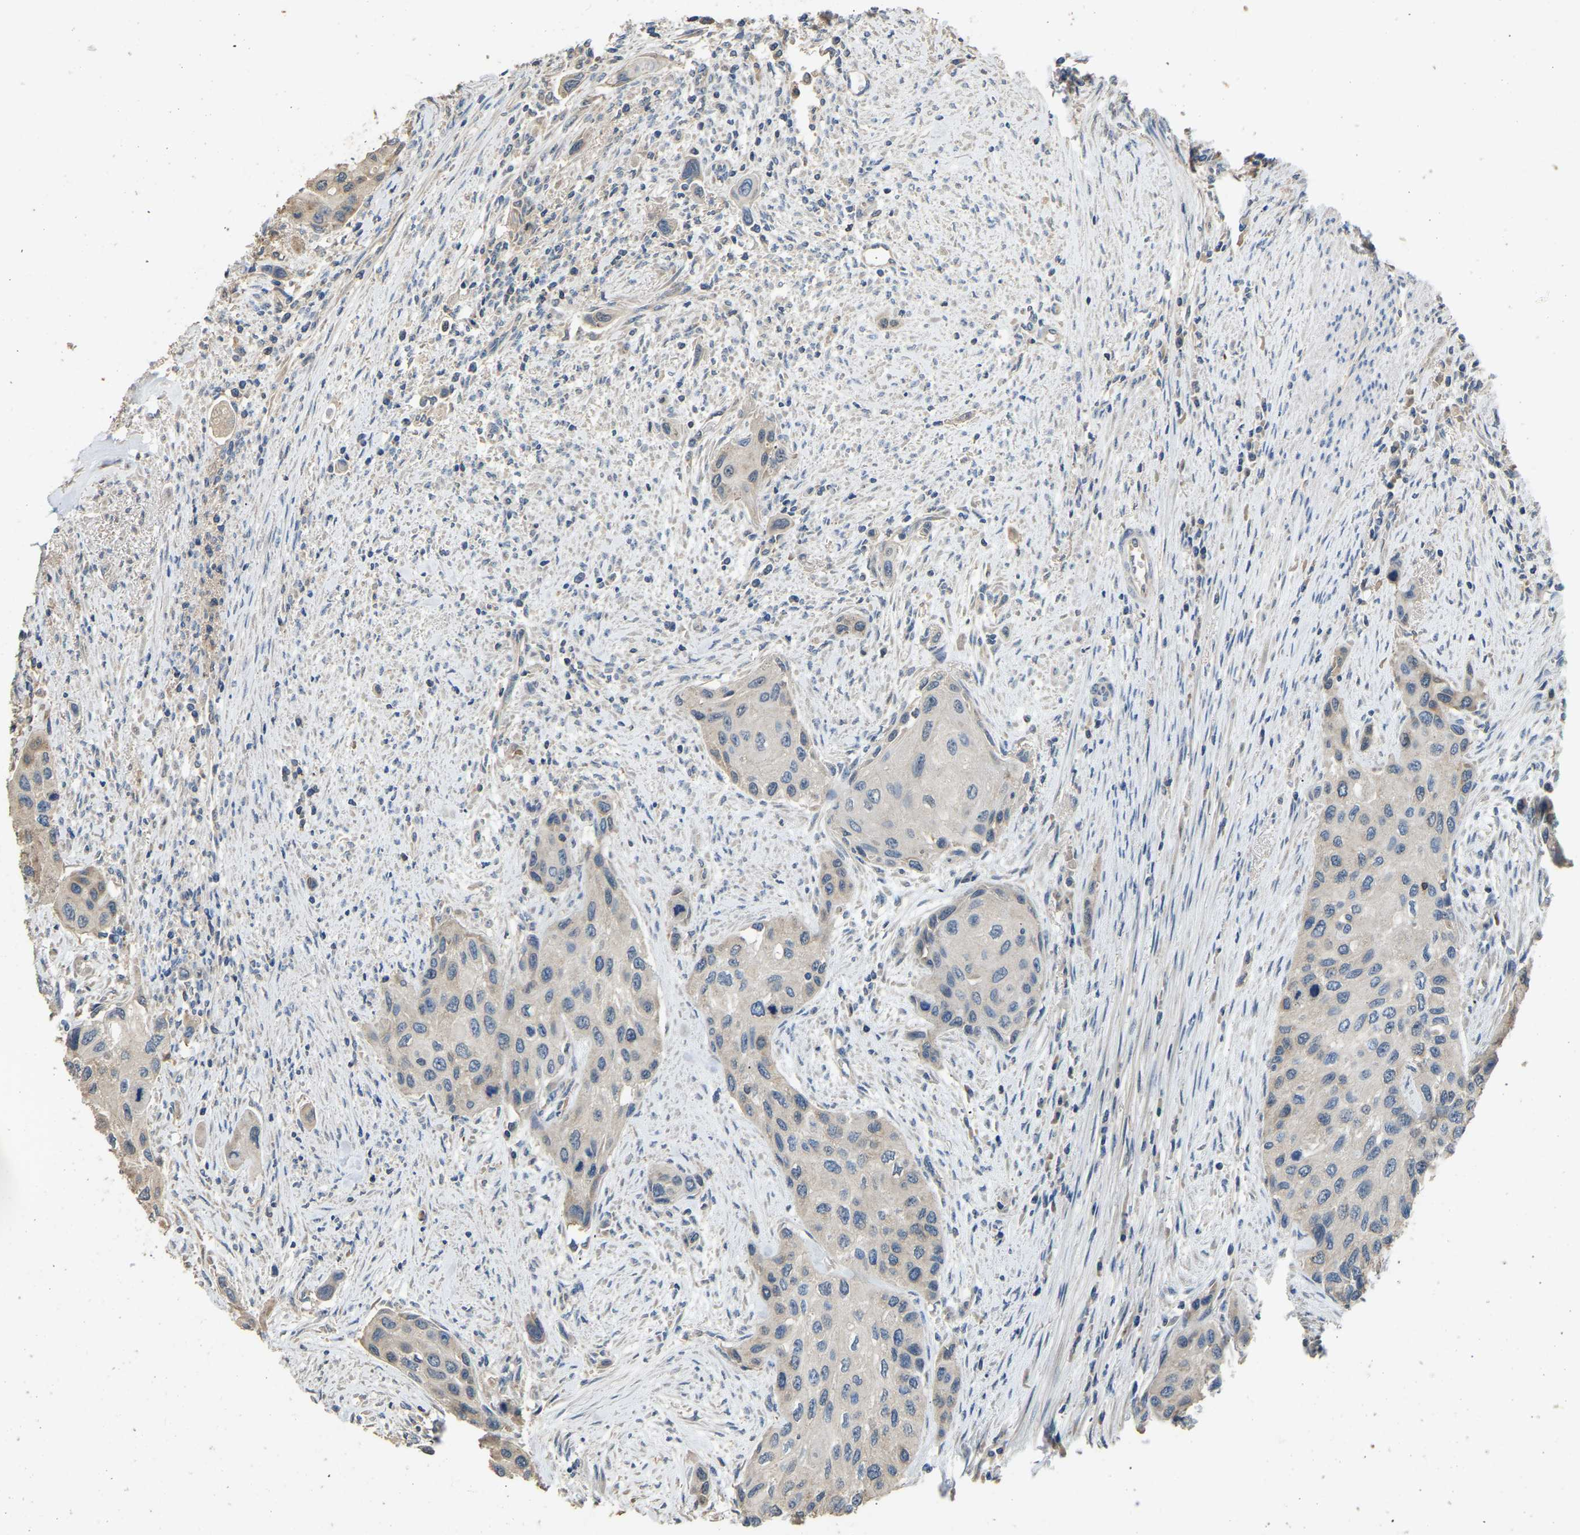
{"staining": {"intensity": "negative", "quantity": "none", "location": "none"}, "tissue": "urothelial cancer", "cell_type": "Tumor cells", "image_type": "cancer", "snomed": [{"axis": "morphology", "description": "Urothelial carcinoma, High grade"}, {"axis": "topography", "description": "Urinary bladder"}], "caption": "High magnification brightfield microscopy of urothelial carcinoma (high-grade) stained with DAB (3,3'-diaminobenzidine) (brown) and counterstained with hematoxylin (blue): tumor cells show no significant positivity. (DAB IHC with hematoxylin counter stain).", "gene": "TUFM", "patient": {"sex": "female", "age": 56}}